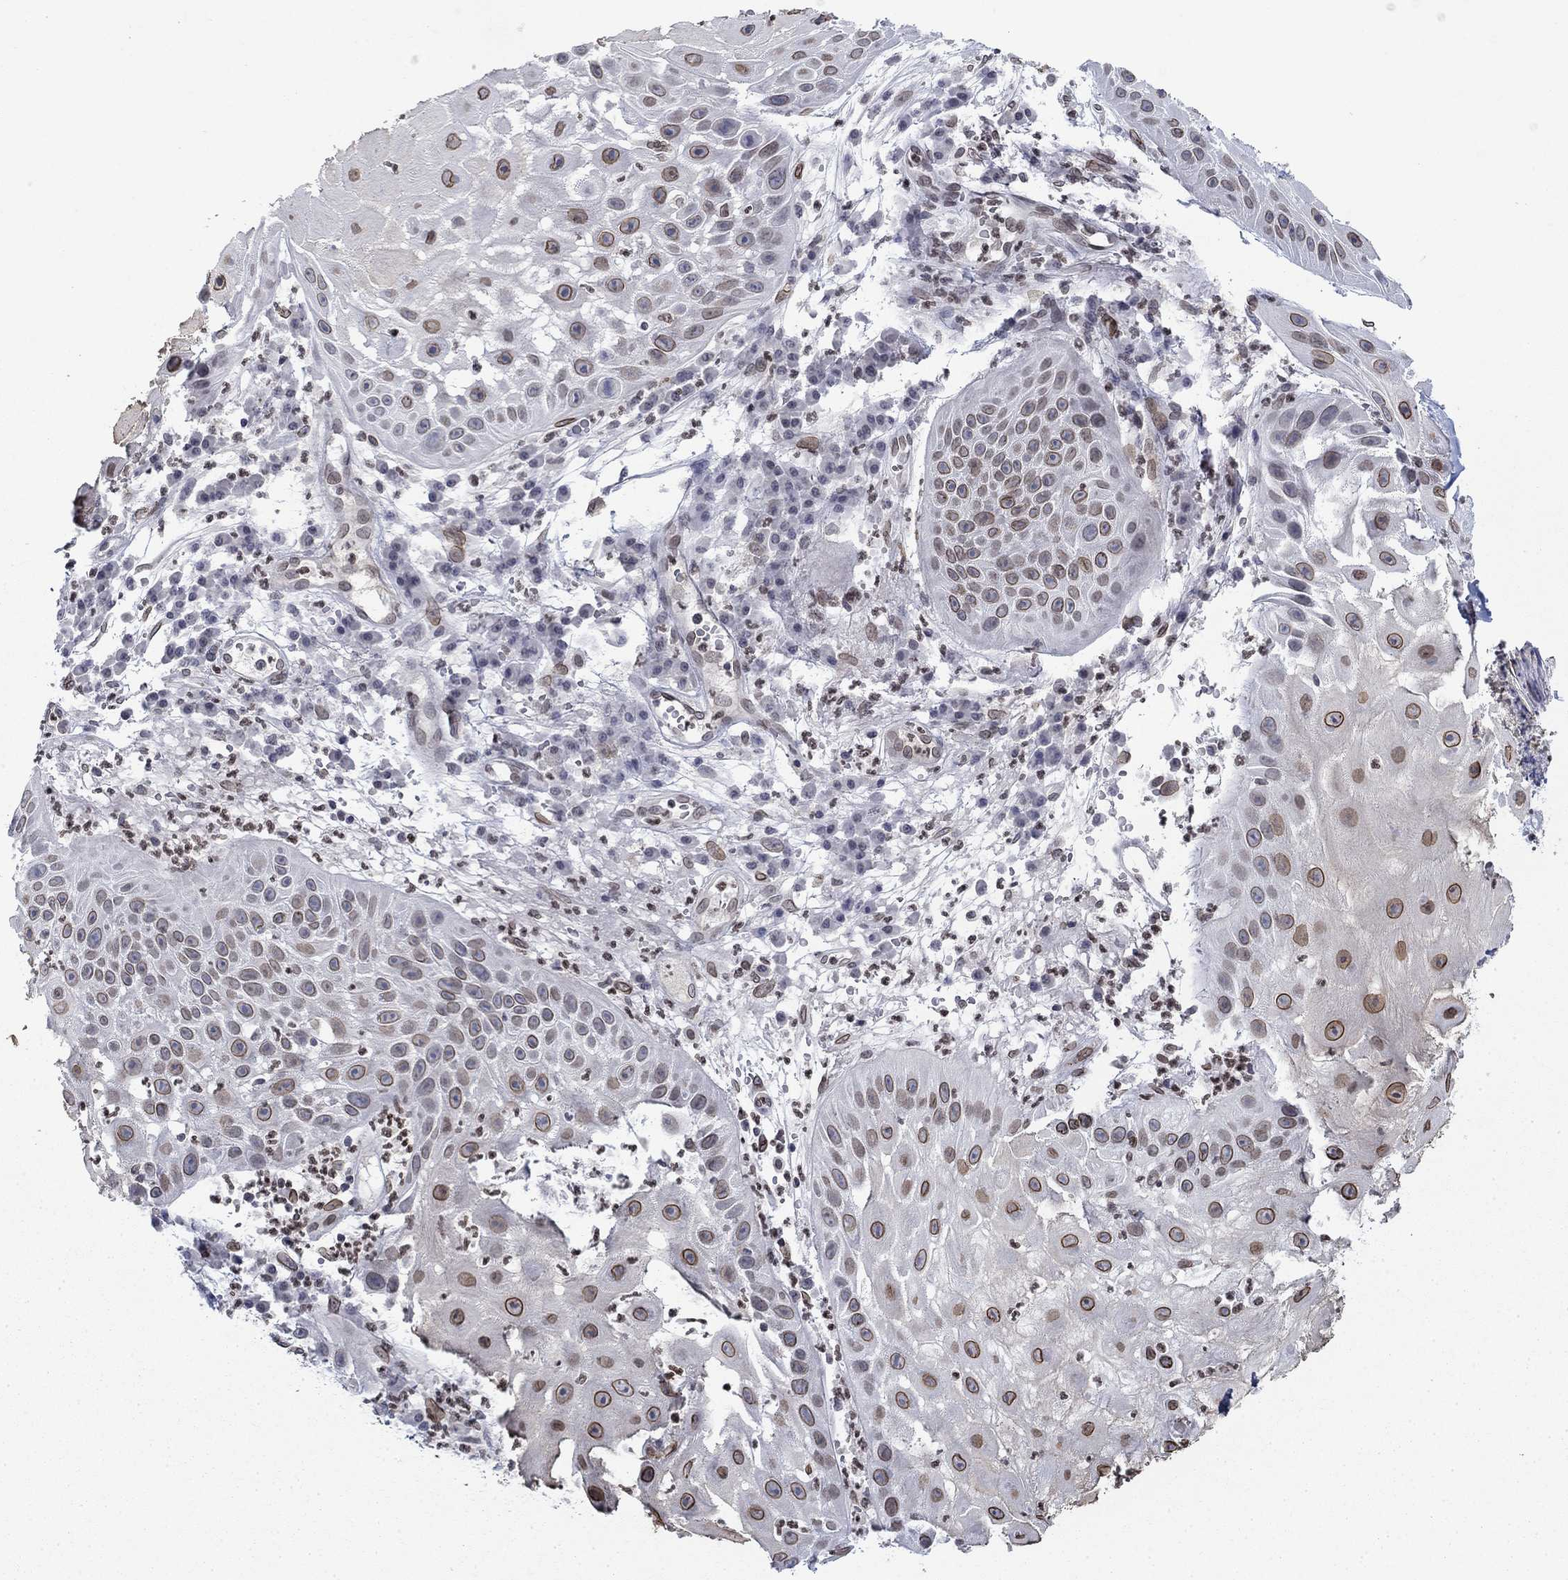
{"staining": {"intensity": "strong", "quantity": "25%-75%", "location": "cytoplasmic/membranous,nuclear"}, "tissue": "skin cancer", "cell_type": "Tumor cells", "image_type": "cancer", "snomed": [{"axis": "morphology", "description": "Normal tissue, NOS"}, {"axis": "morphology", "description": "Squamous cell carcinoma, NOS"}, {"axis": "topography", "description": "Skin"}], "caption": "Immunohistochemical staining of human skin cancer (squamous cell carcinoma) displays strong cytoplasmic/membranous and nuclear protein staining in approximately 25%-75% of tumor cells.", "gene": "TOR1AIP1", "patient": {"sex": "male", "age": 79}}